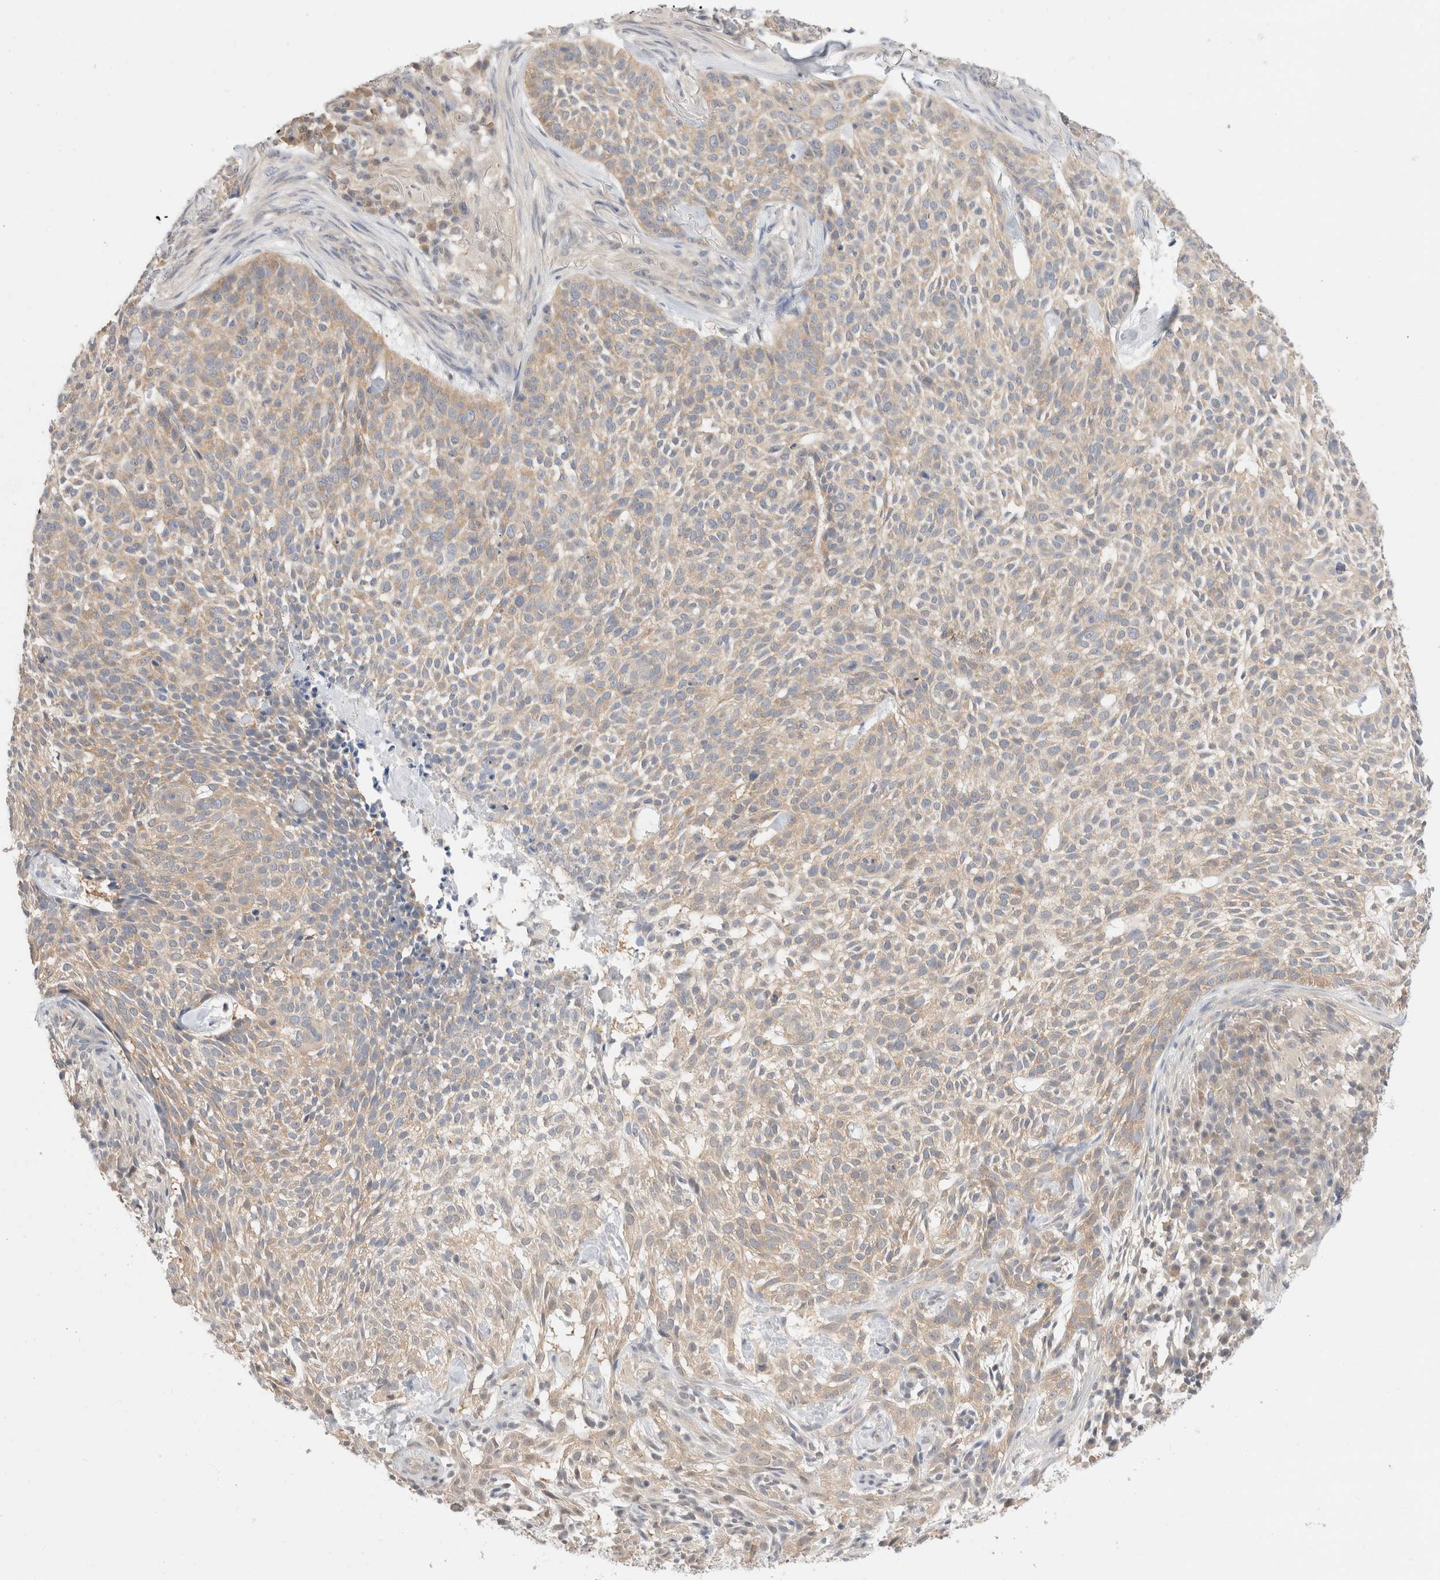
{"staining": {"intensity": "weak", "quantity": "25%-75%", "location": "cytoplasmic/membranous"}, "tissue": "skin cancer", "cell_type": "Tumor cells", "image_type": "cancer", "snomed": [{"axis": "morphology", "description": "Basal cell carcinoma"}, {"axis": "topography", "description": "Skin"}], "caption": "Weak cytoplasmic/membranous staining for a protein is present in approximately 25%-75% of tumor cells of skin basal cell carcinoma using immunohistochemistry (IHC).", "gene": "C17orf97", "patient": {"sex": "female", "age": 64}}